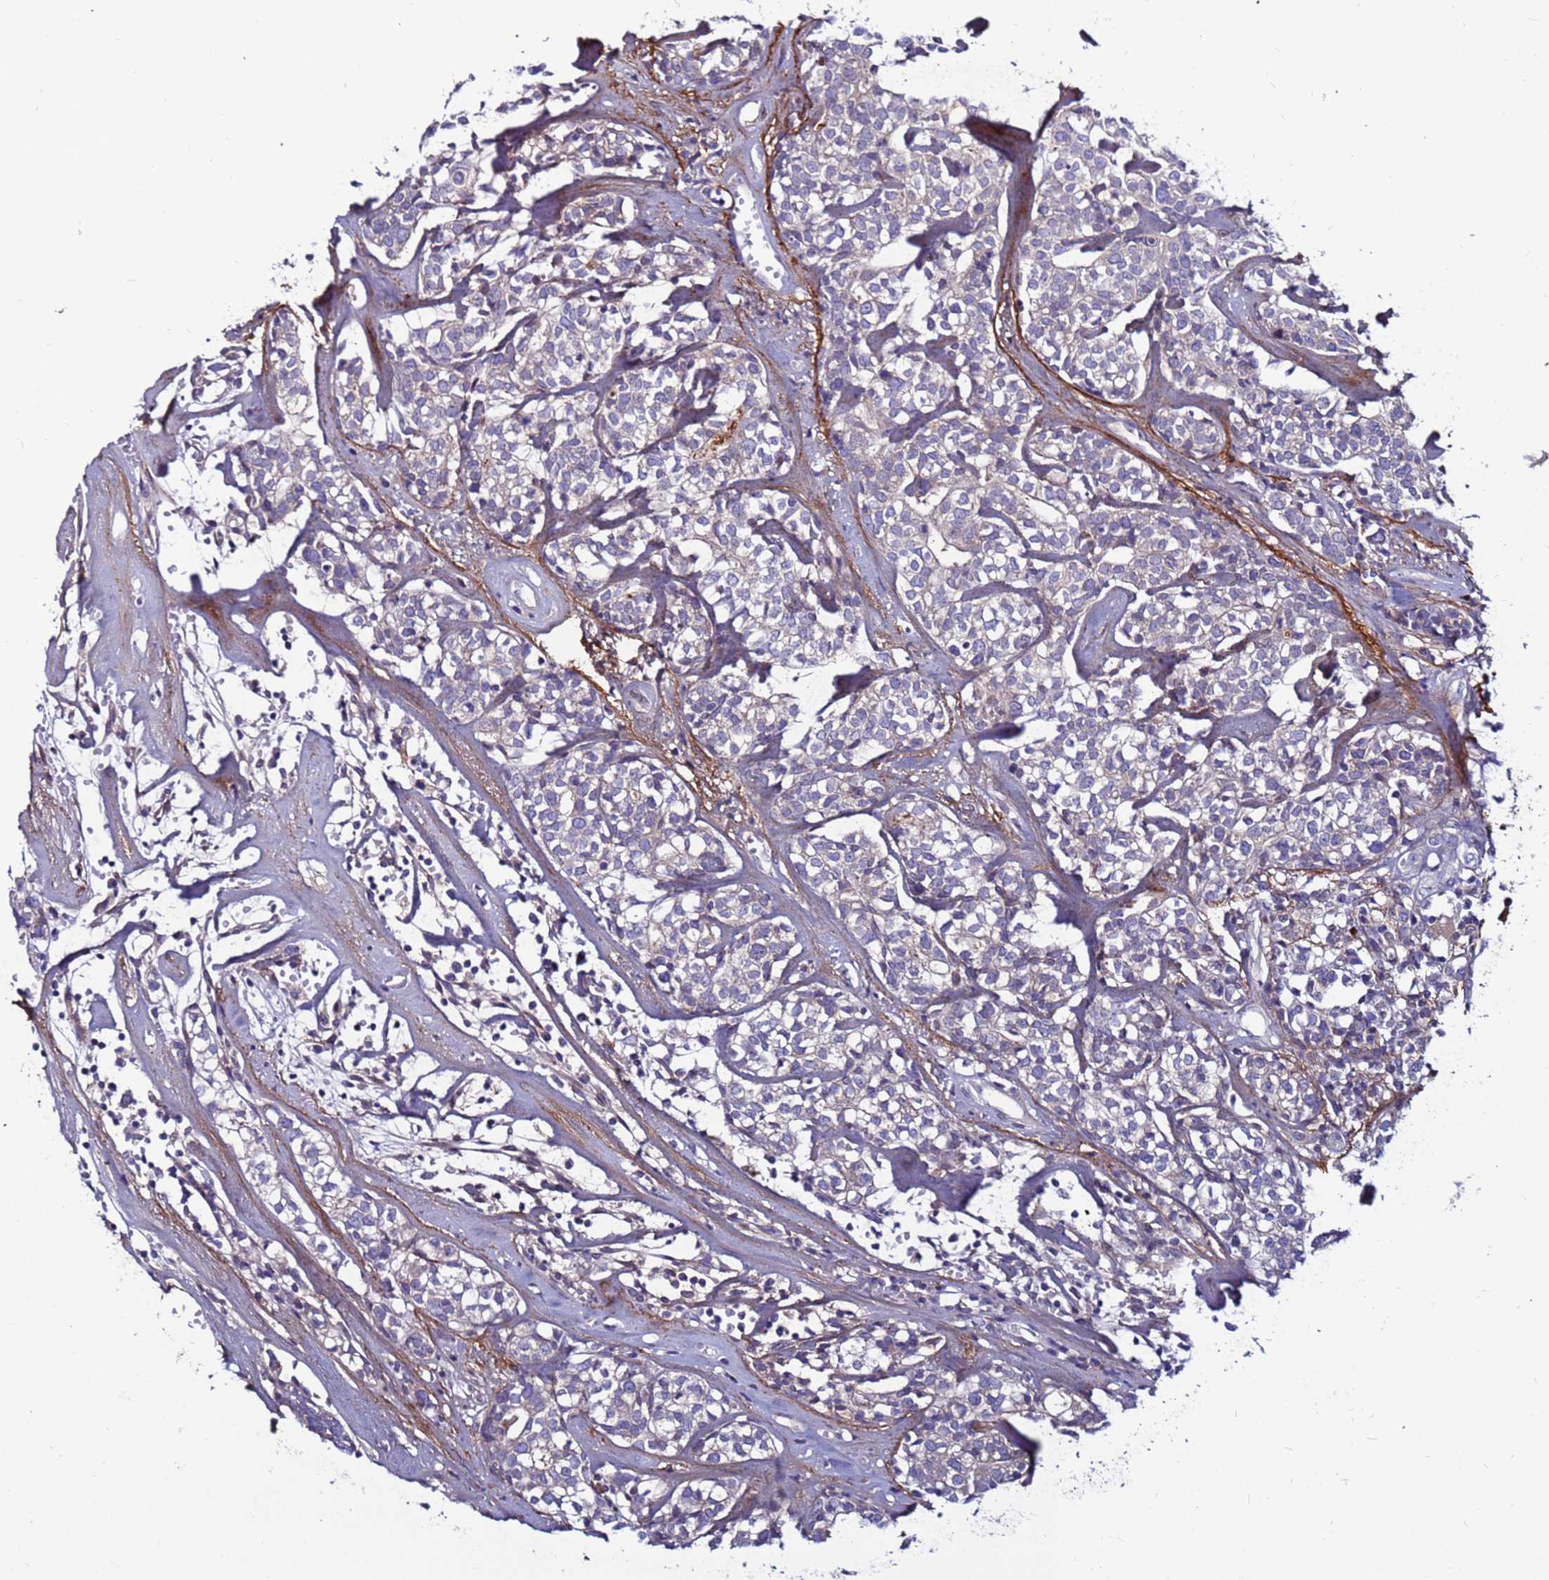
{"staining": {"intensity": "negative", "quantity": "none", "location": "none"}, "tissue": "head and neck cancer", "cell_type": "Tumor cells", "image_type": "cancer", "snomed": [{"axis": "morphology", "description": "Adenocarcinoma, NOS"}, {"axis": "topography", "description": "Salivary gland"}, {"axis": "topography", "description": "Head-Neck"}], "caption": "This is an immunohistochemistry (IHC) photomicrograph of human head and neck adenocarcinoma. There is no staining in tumor cells.", "gene": "CCDC71", "patient": {"sex": "female", "age": 65}}